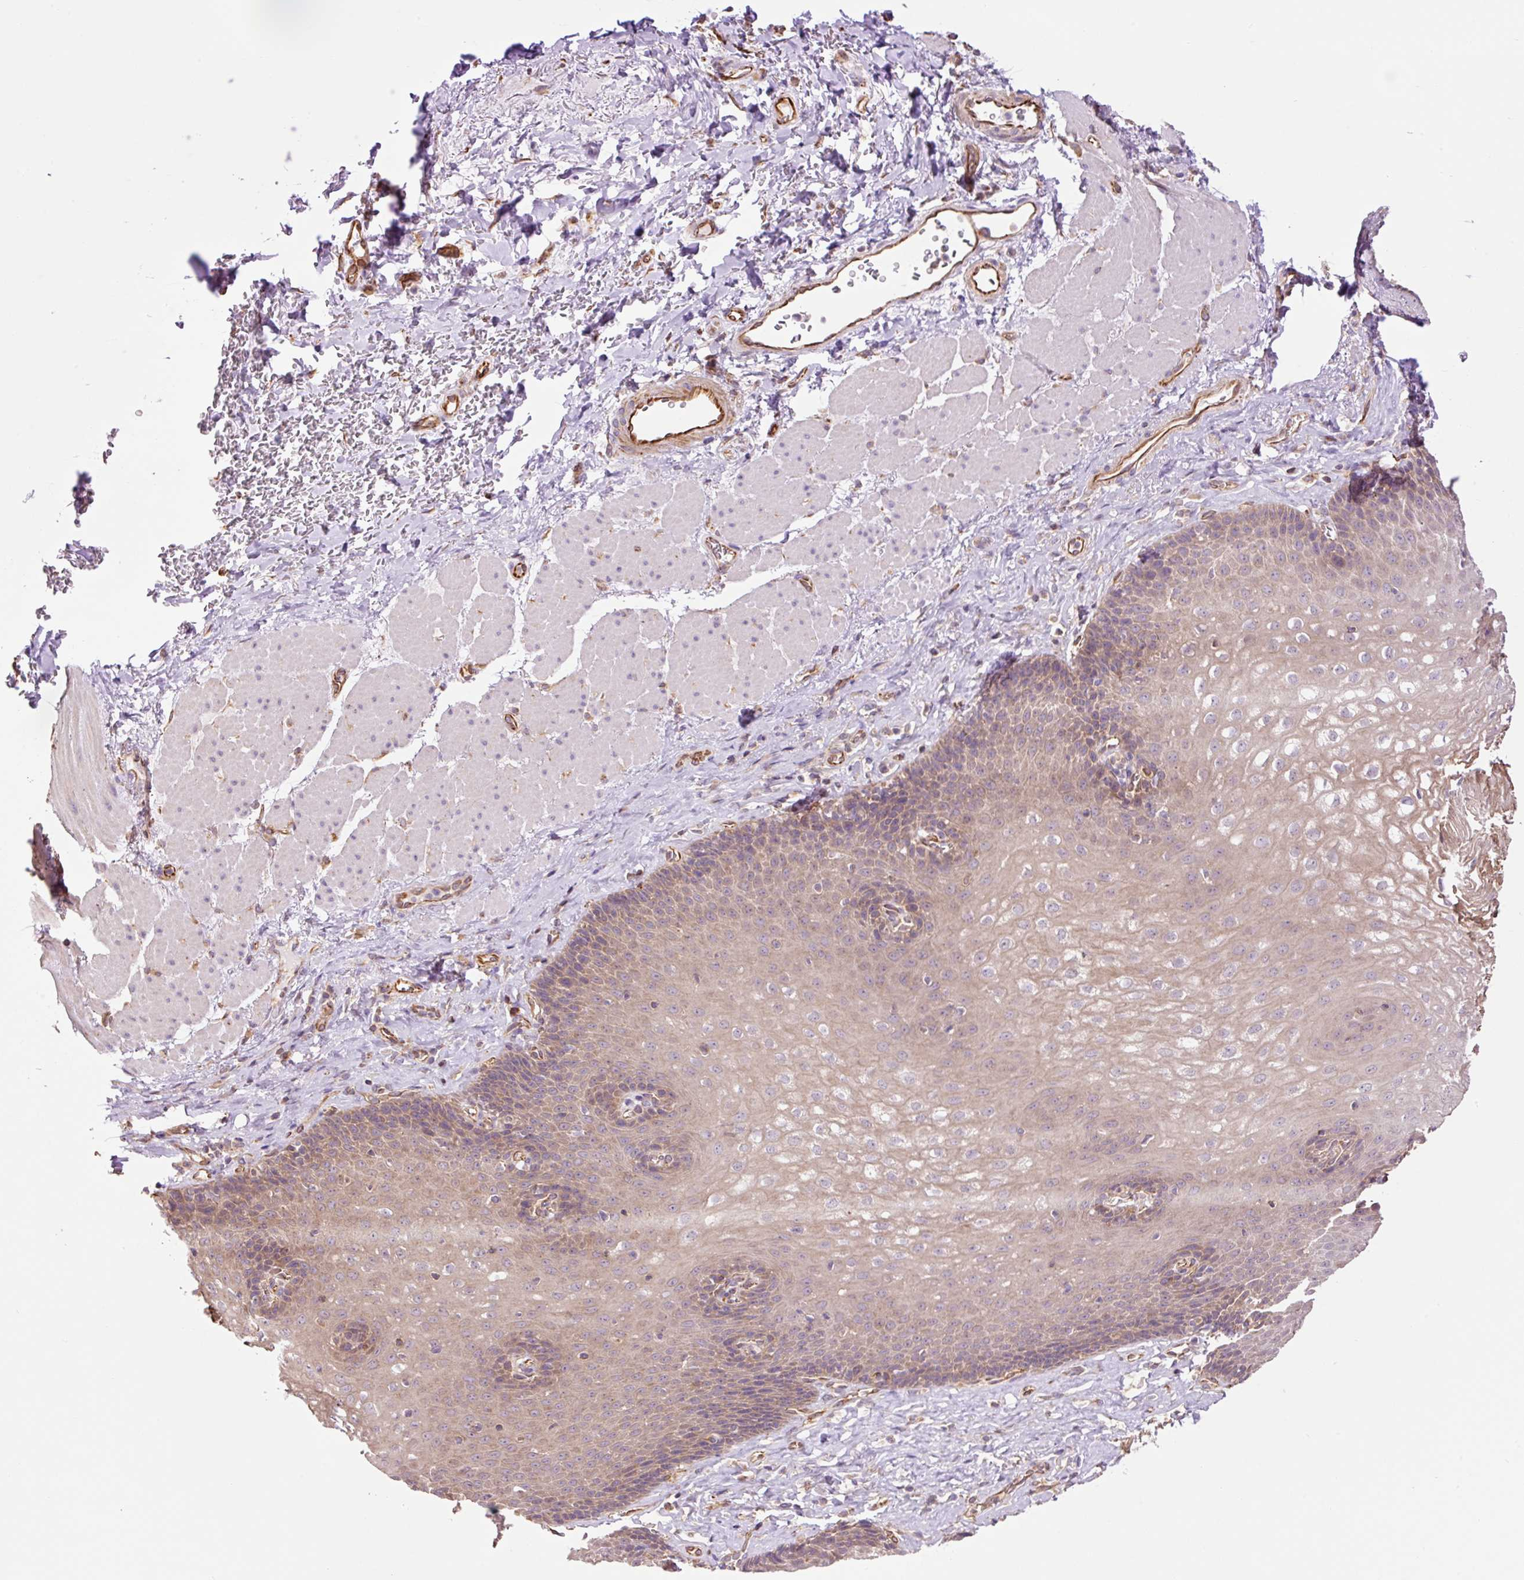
{"staining": {"intensity": "weak", "quantity": "25%-75%", "location": "cytoplasmic/membranous"}, "tissue": "esophagus", "cell_type": "Squamous epithelial cells", "image_type": "normal", "snomed": [{"axis": "morphology", "description": "Normal tissue, NOS"}, {"axis": "topography", "description": "Esophagus"}], "caption": "DAB immunohistochemical staining of unremarkable esophagus demonstrates weak cytoplasmic/membranous protein staining in approximately 25%-75% of squamous epithelial cells.", "gene": "PCK2", "patient": {"sex": "female", "age": 66}}